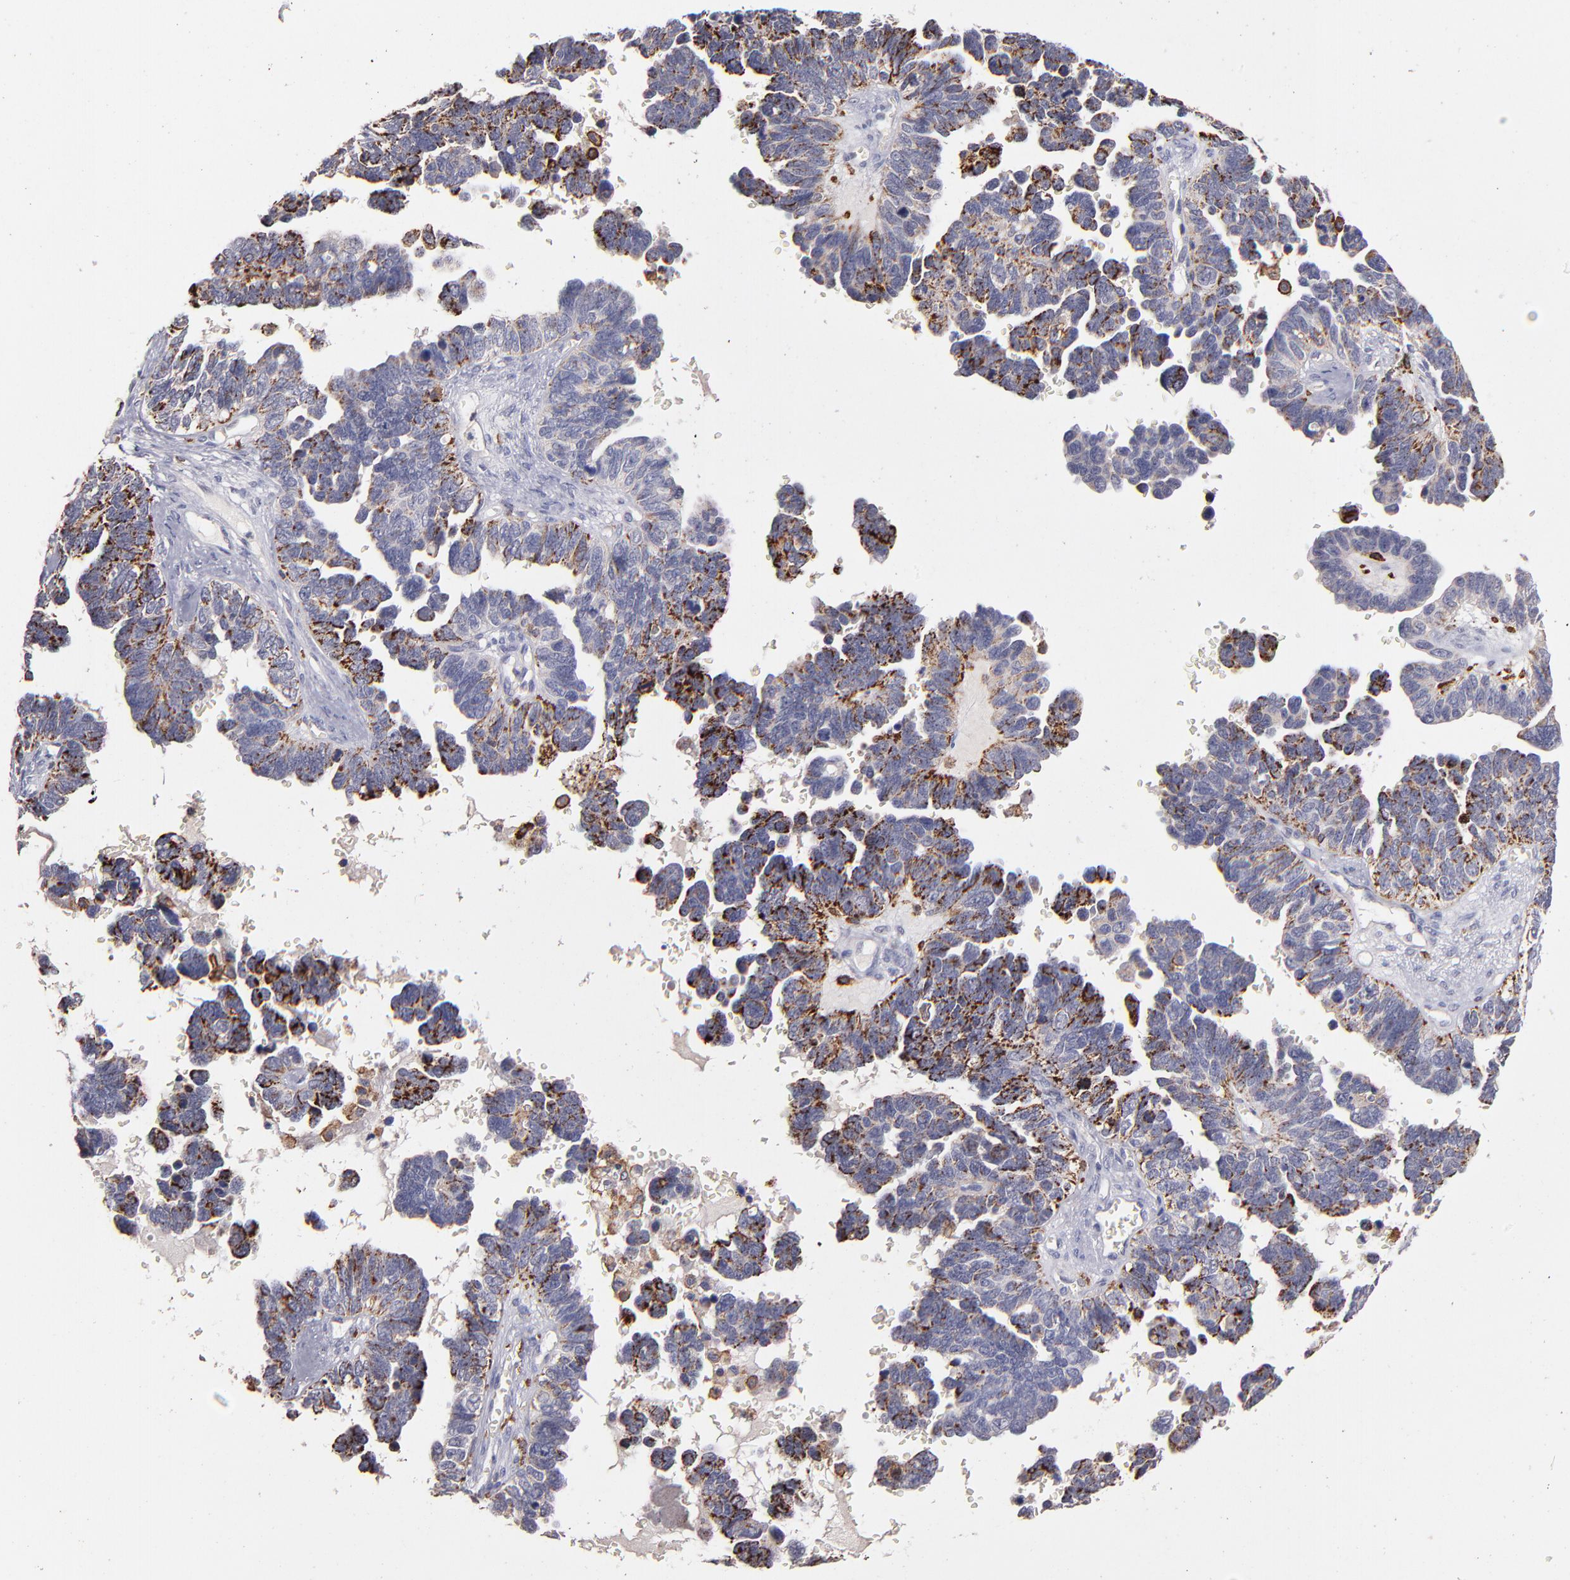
{"staining": {"intensity": "strong", "quantity": ">75%", "location": "cytoplasmic/membranous"}, "tissue": "ovarian cancer", "cell_type": "Tumor cells", "image_type": "cancer", "snomed": [{"axis": "morphology", "description": "Cystadenocarcinoma, serous, NOS"}, {"axis": "topography", "description": "Ovary"}], "caption": "Protein analysis of ovarian cancer (serous cystadenocarcinoma) tissue shows strong cytoplasmic/membranous expression in about >75% of tumor cells.", "gene": "GLDC", "patient": {"sex": "female", "age": 69}}